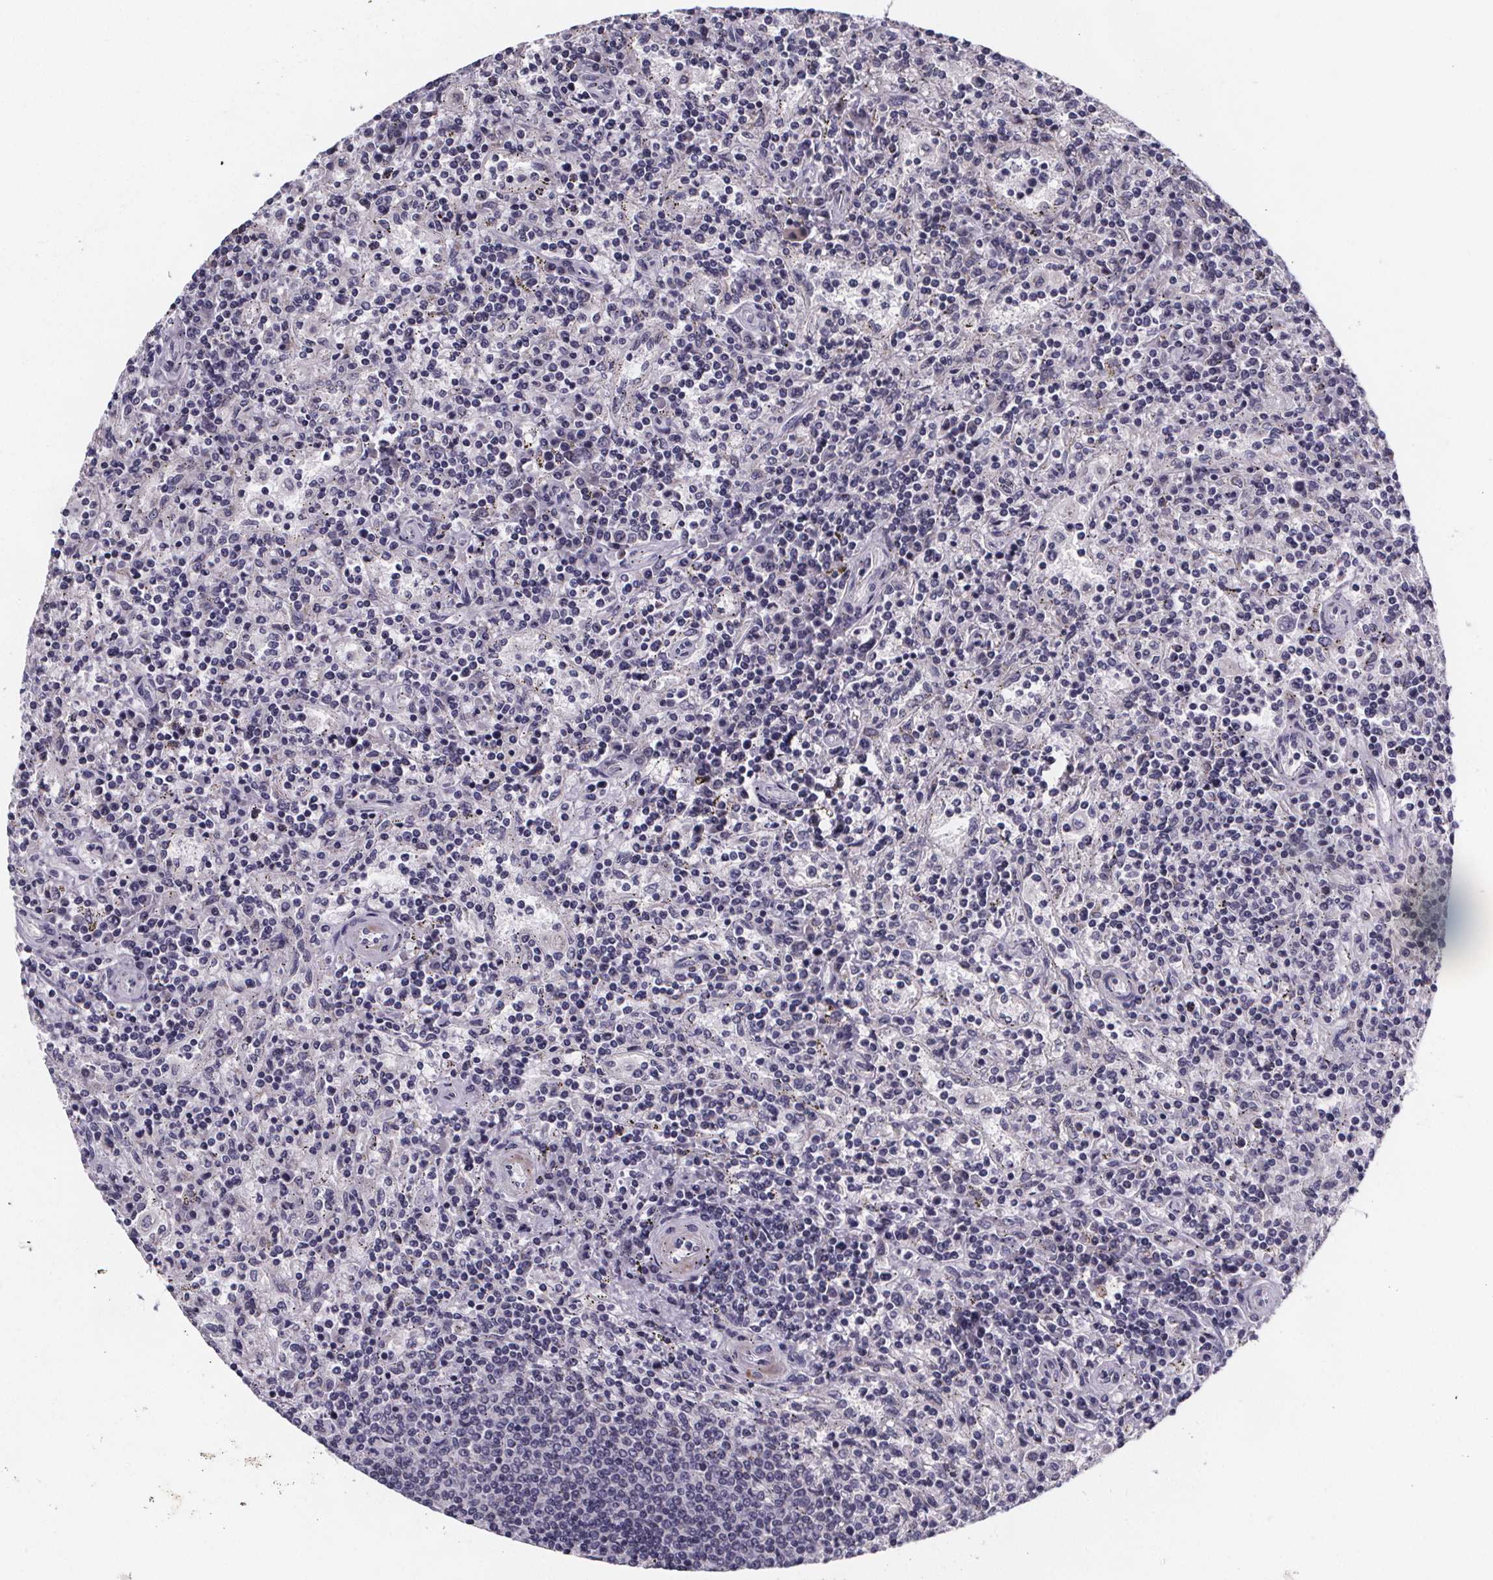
{"staining": {"intensity": "negative", "quantity": "none", "location": "none"}, "tissue": "lymphoma", "cell_type": "Tumor cells", "image_type": "cancer", "snomed": [{"axis": "morphology", "description": "Malignant lymphoma, non-Hodgkin's type, Low grade"}, {"axis": "topography", "description": "Spleen"}], "caption": "The micrograph exhibits no staining of tumor cells in lymphoma.", "gene": "PAH", "patient": {"sex": "male", "age": 62}}